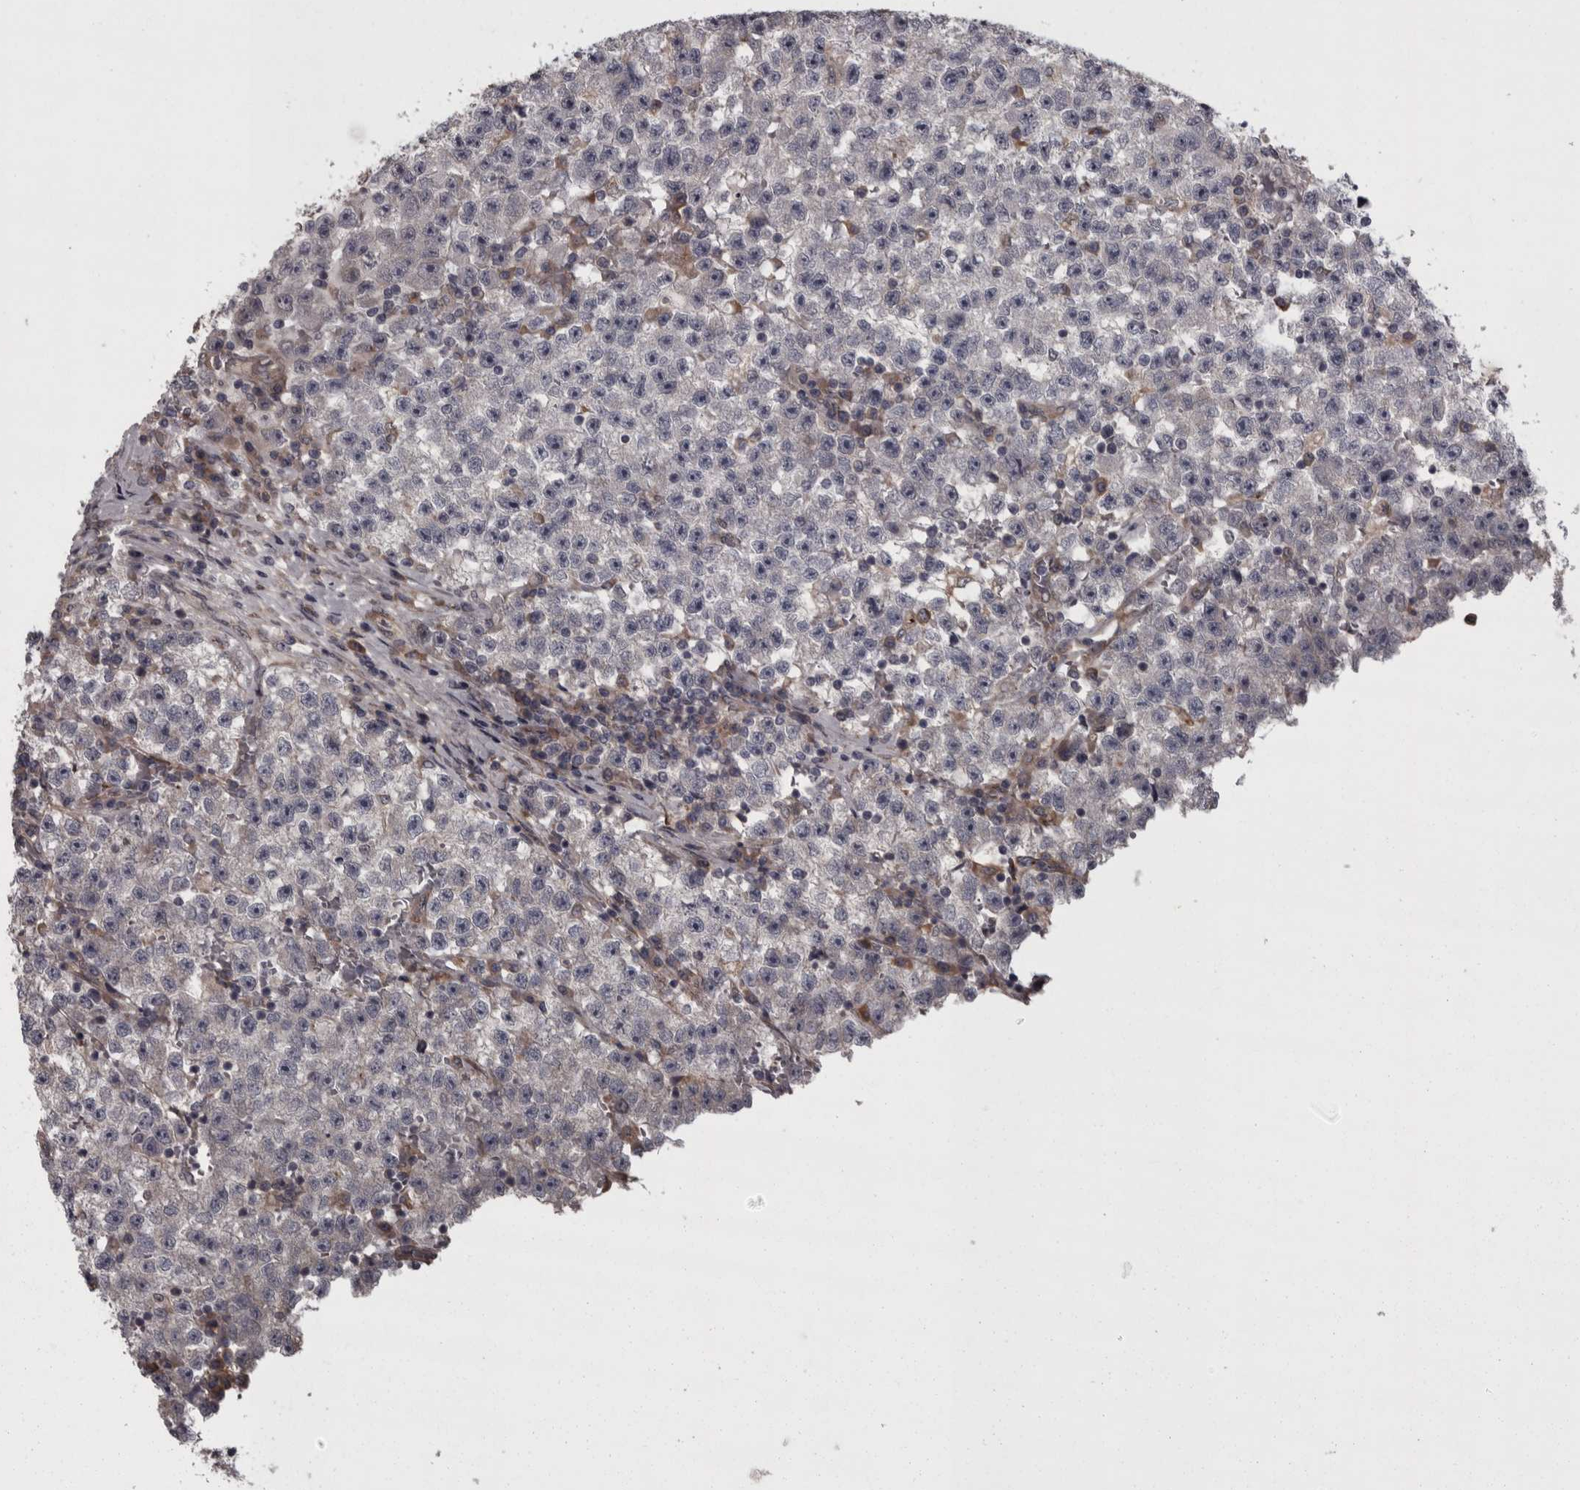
{"staining": {"intensity": "negative", "quantity": "none", "location": "none"}, "tissue": "testis cancer", "cell_type": "Tumor cells", "image_type": "cancer", "snomed": [{"axis": "morphology", "description": "Seminoma, NOS"}, {"axis": "topography", "description": "Testis"}], "caption": "Testis cancer was stained to show a protein in brown. There is no significant staining in tumor cells.", "gene": "RSU1", "patient": {"sex": "male", "age": 22}}